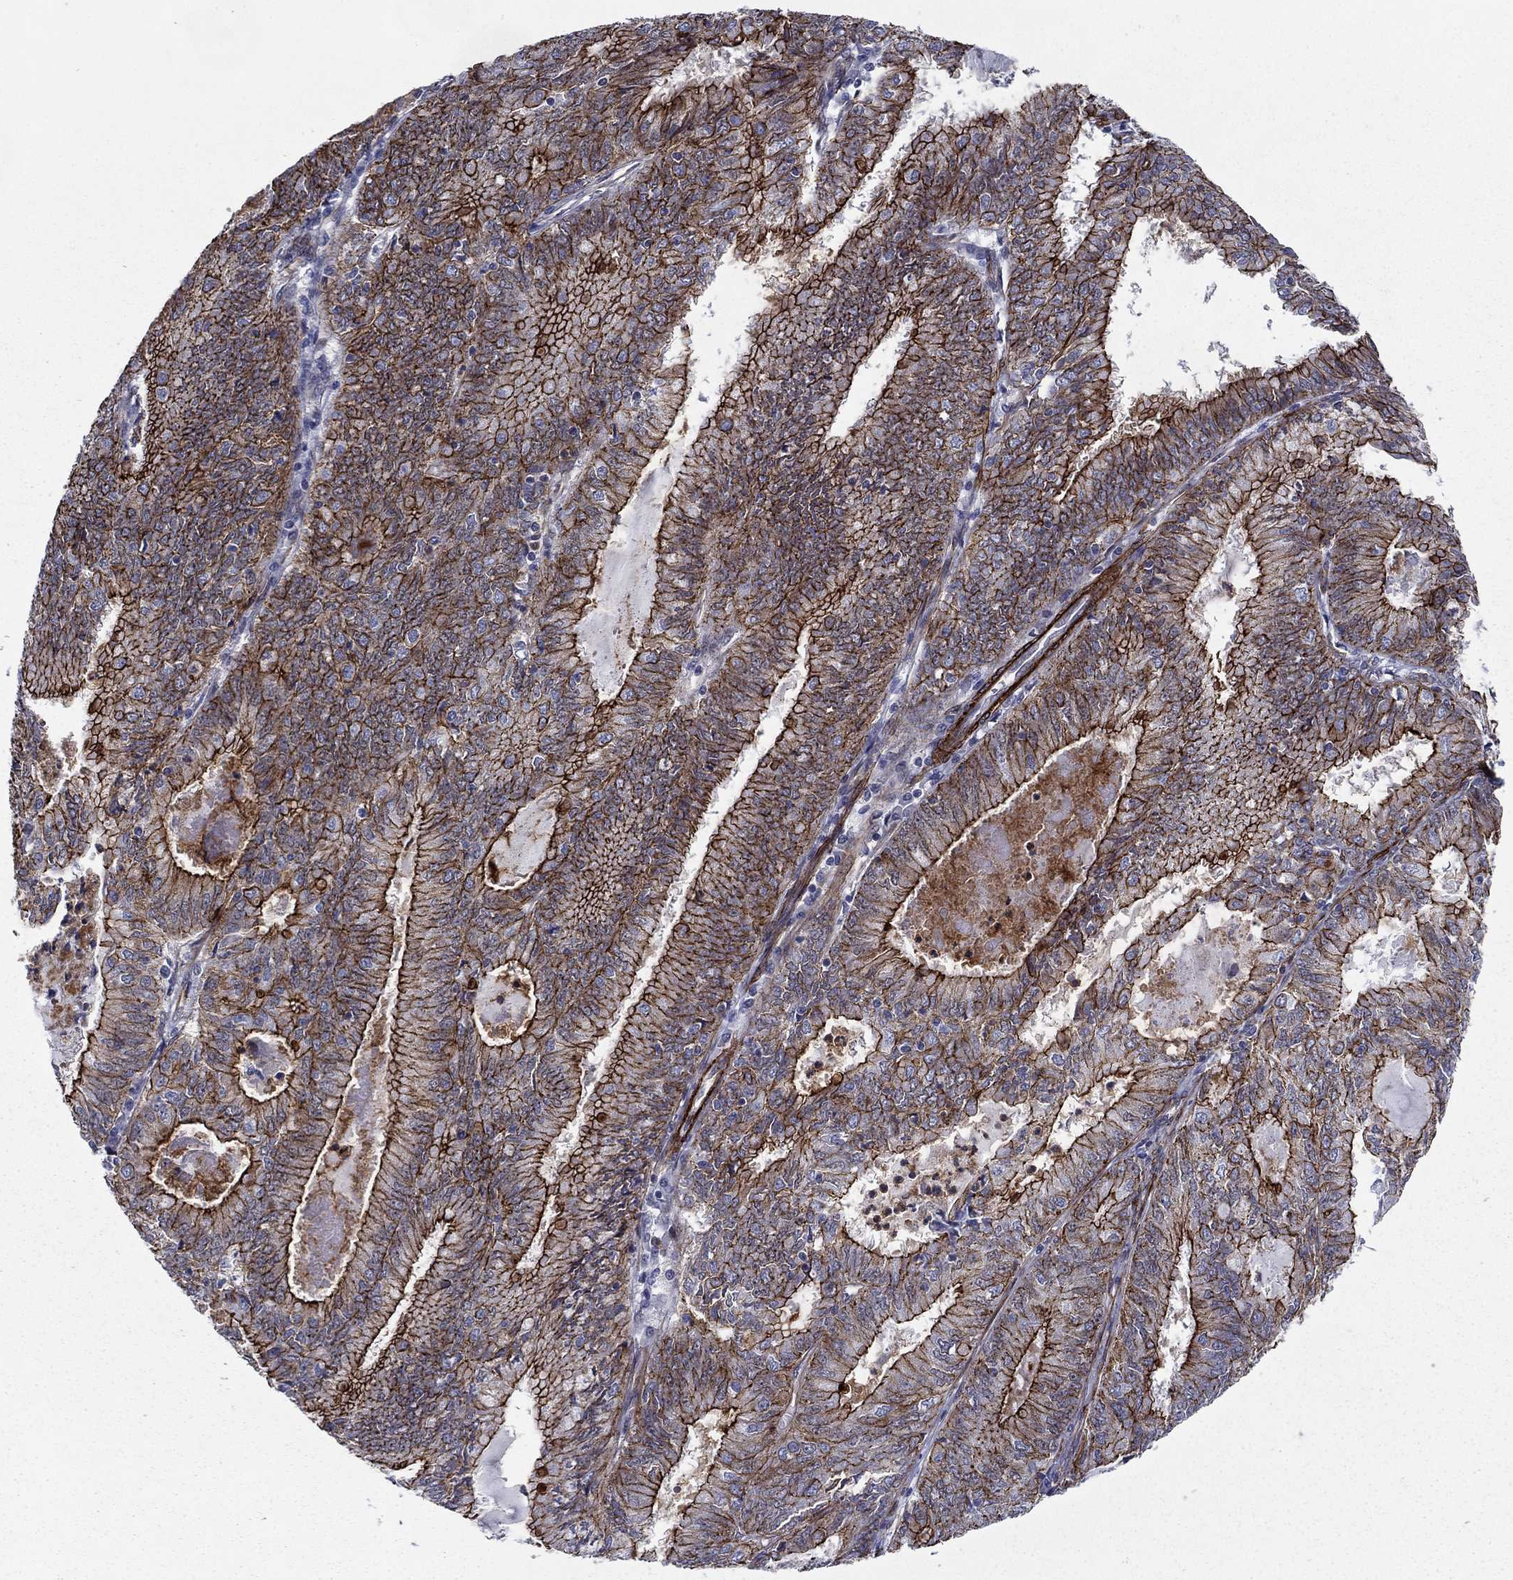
{"staining": {"intensity": "strong", "quantity": ">75%", "location": "cytoplasmic/membranous"}, "tissue": "endometrial cancer", "cell_type": "Tumor cells", "image_type": "cancer", "snomed": [{"axis": "morphology", "description": "Adenocarcinoma, NOS"}, {"axis": "topography", "description": "Endometrium"}], "caption": "The histopathology image demonstrates staining of endometrial adenocarcinoma, revealing strong cytoplasmic/membranous protein staining (brown color) within tumor cells.", "gene": "KRBA1", "patient": {"sex": "female", "age": 57}}